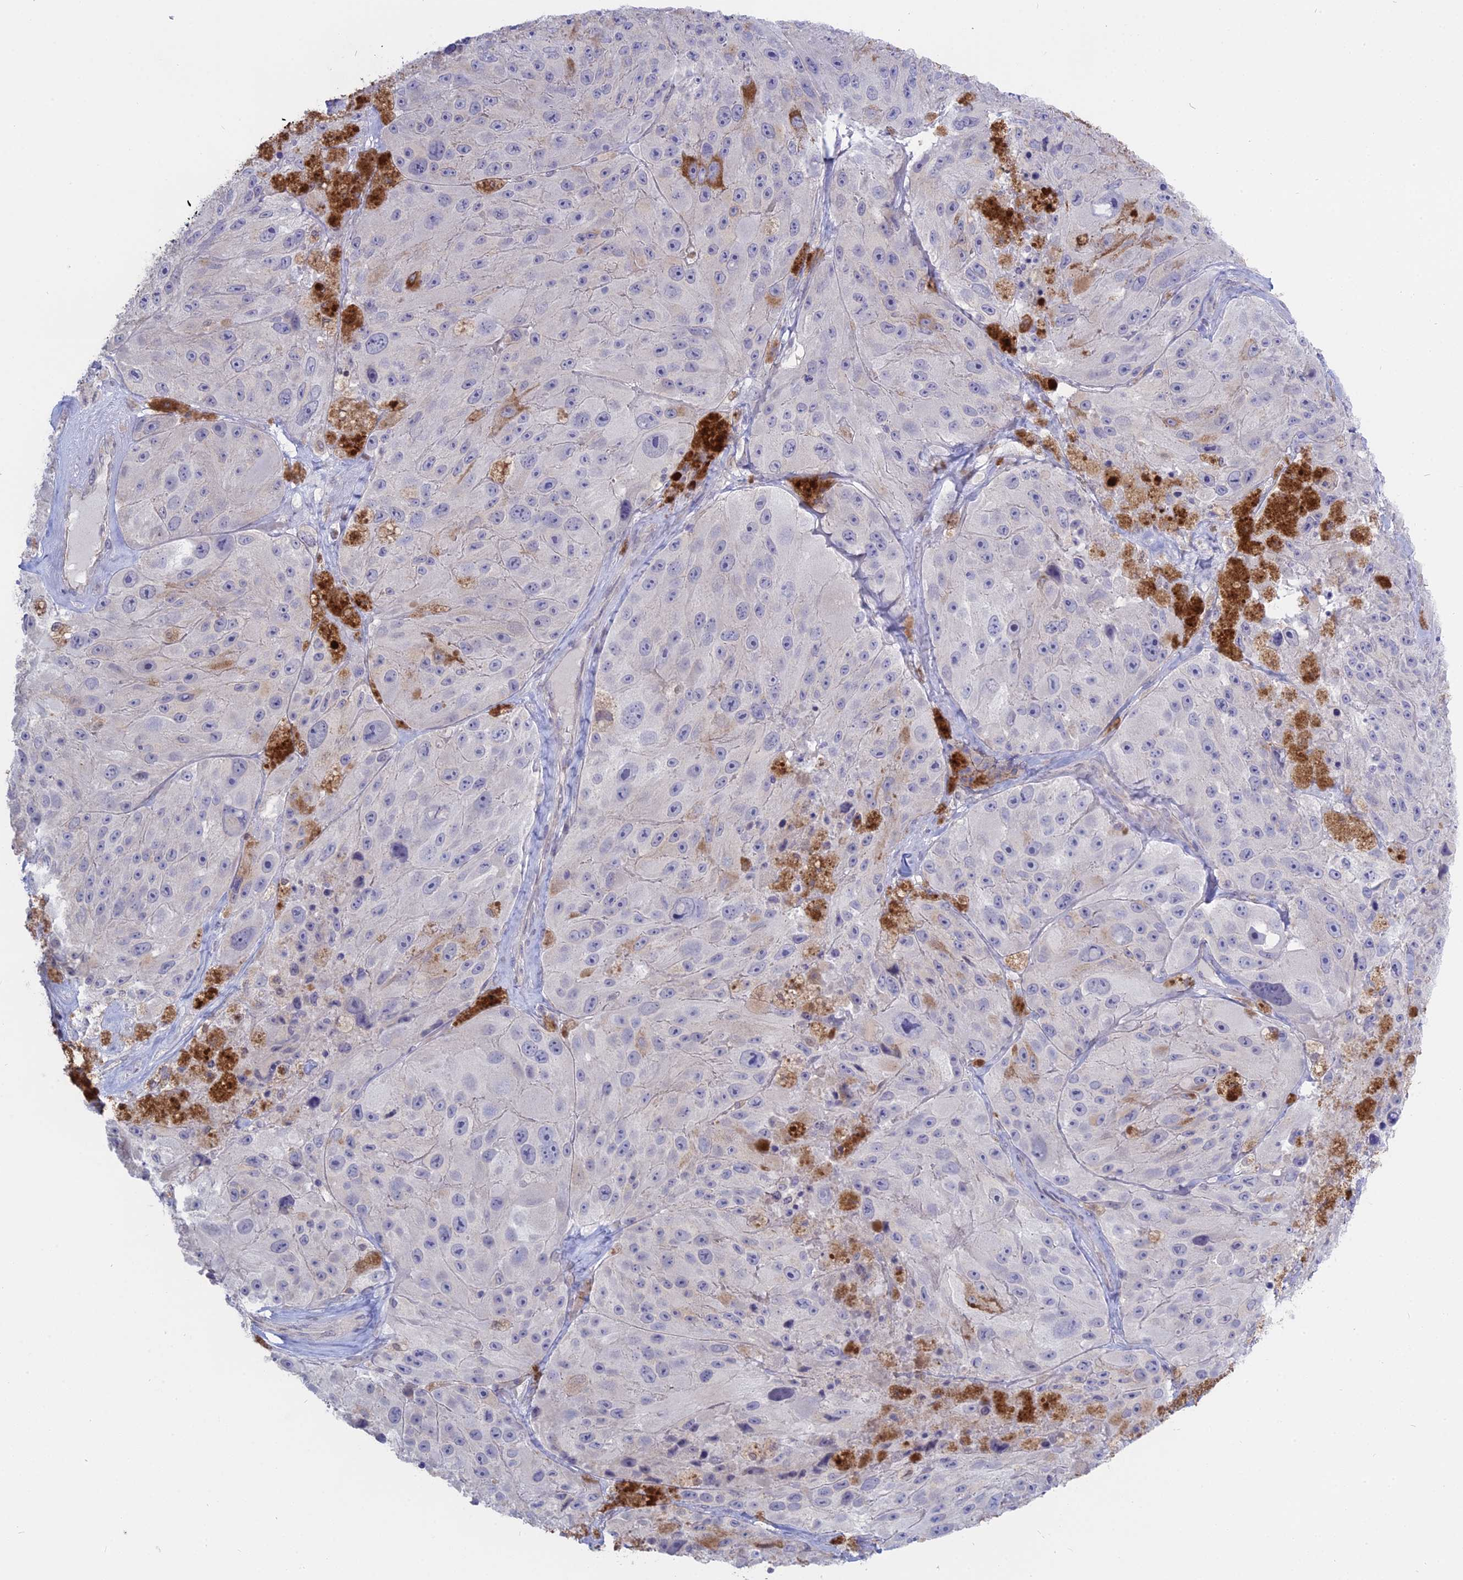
{"staining": {"intensity": "negative", "quantity": "none", "location": "none"}, "tissue": "melanoma", "cell_type": "Tumor cells", "image_type": "cancer", "snomed": [{"axis": "morphology", "description": "Malignant melanoma, Metastatic site"}, {"axis": "topography", "description": "Lymph node"}], "caption": "An IHC photomicrograph of malignant melanoma (metastatic site) is shown. There is no staining in tumor cells of malignant melanoma (metastatic site).", "gene": "MYO5B", "patient": {"sex": "male", "age": 62}}